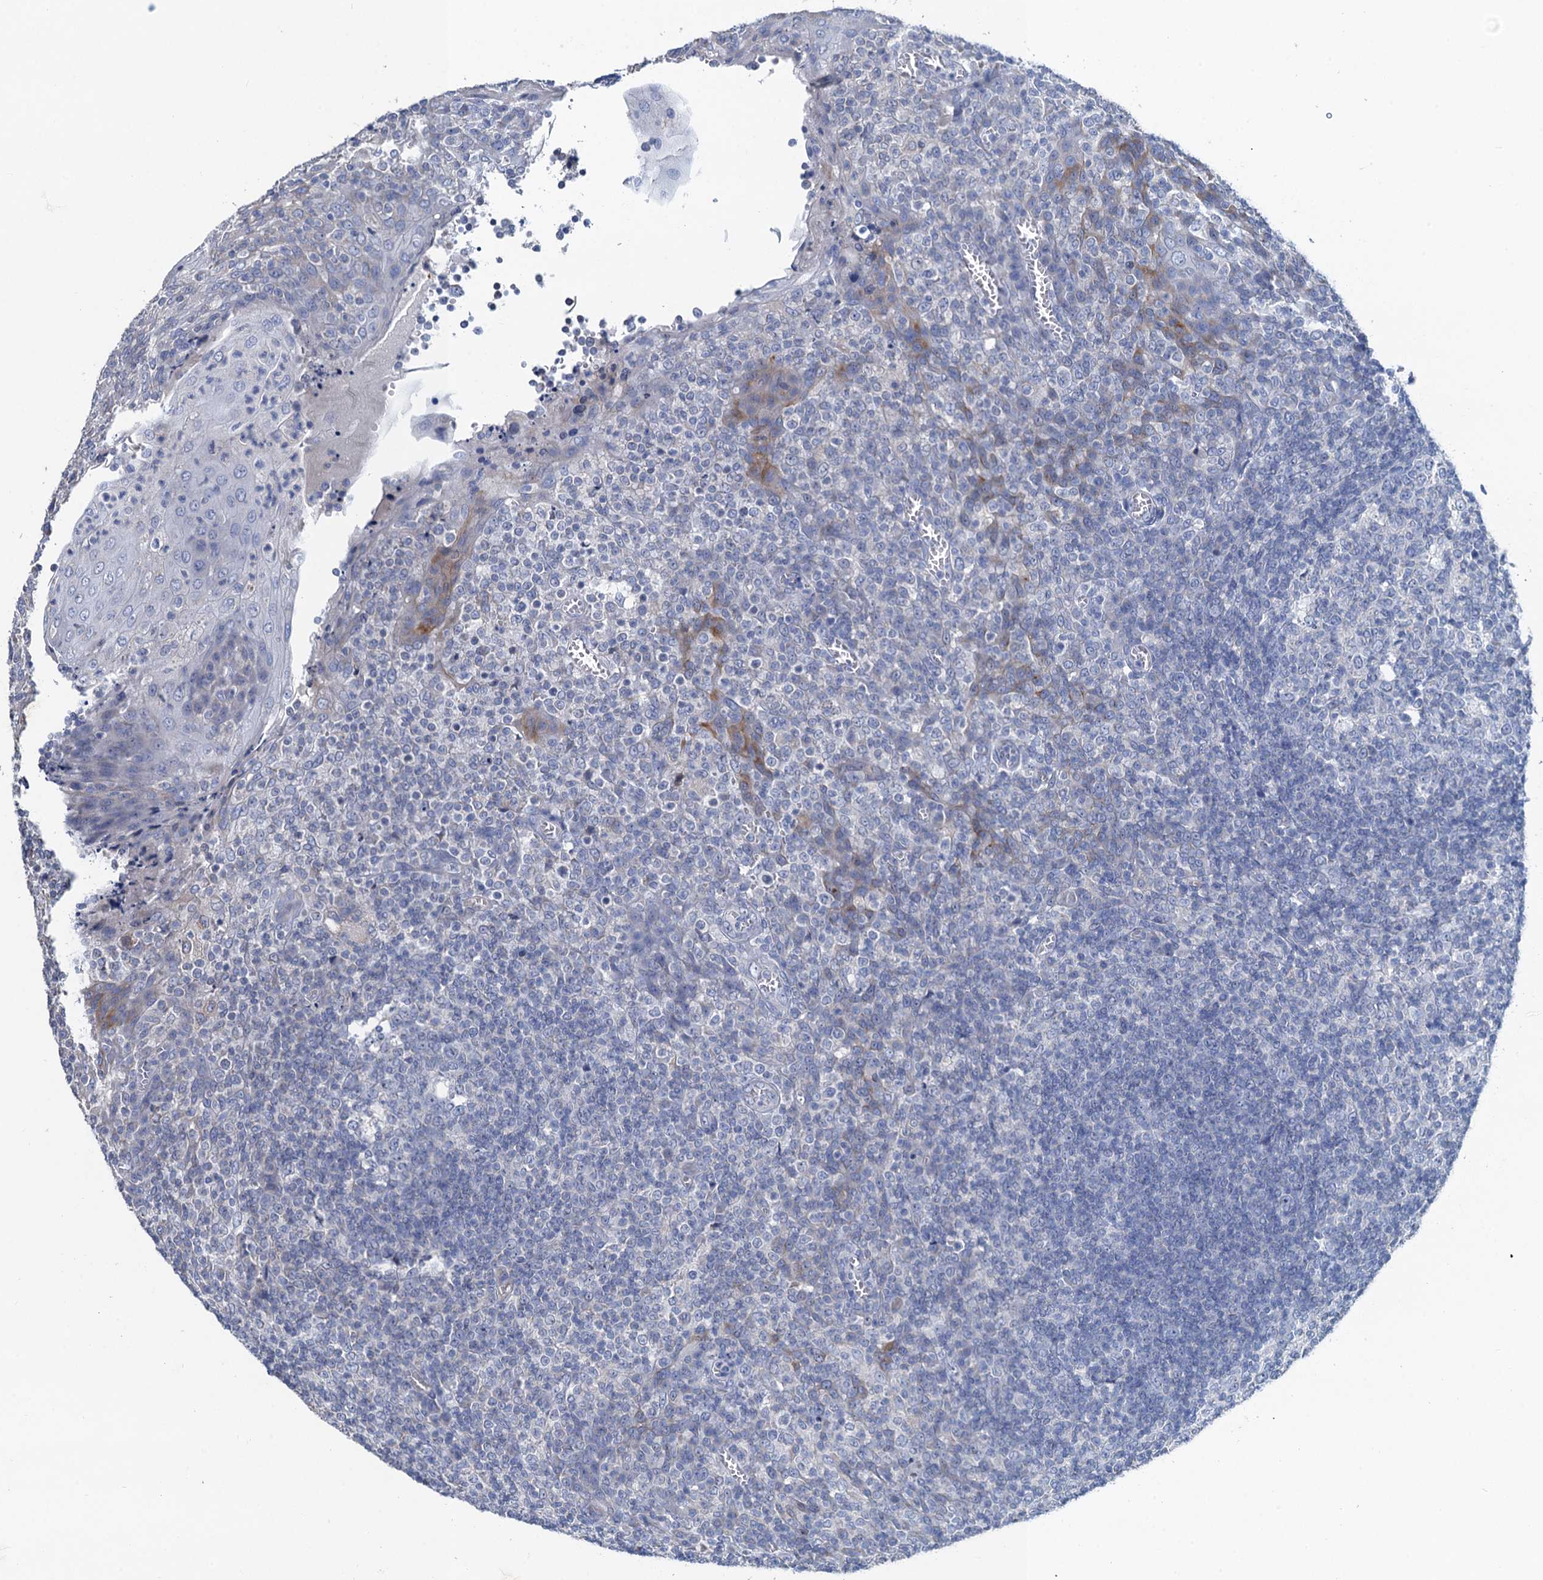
{"staining": {"intensity": "negative", "quantity": "none", "location": "none"}, "tissue": "tonsil", "cell_type": "Germinal center cells", "image_type": "normal", "snomed": [{"axis": "morphology", "description": "Normal tissue, NOS"}, {"axis": "topography", "description": "Tonsil"}], "caption": "An immunohistochemistry micrograph of benign tonsil is shown. There is no staining in germinal center cells of tonsil.", "gene": "PLLP", "patient": {"sex": "female", "age": 19}}